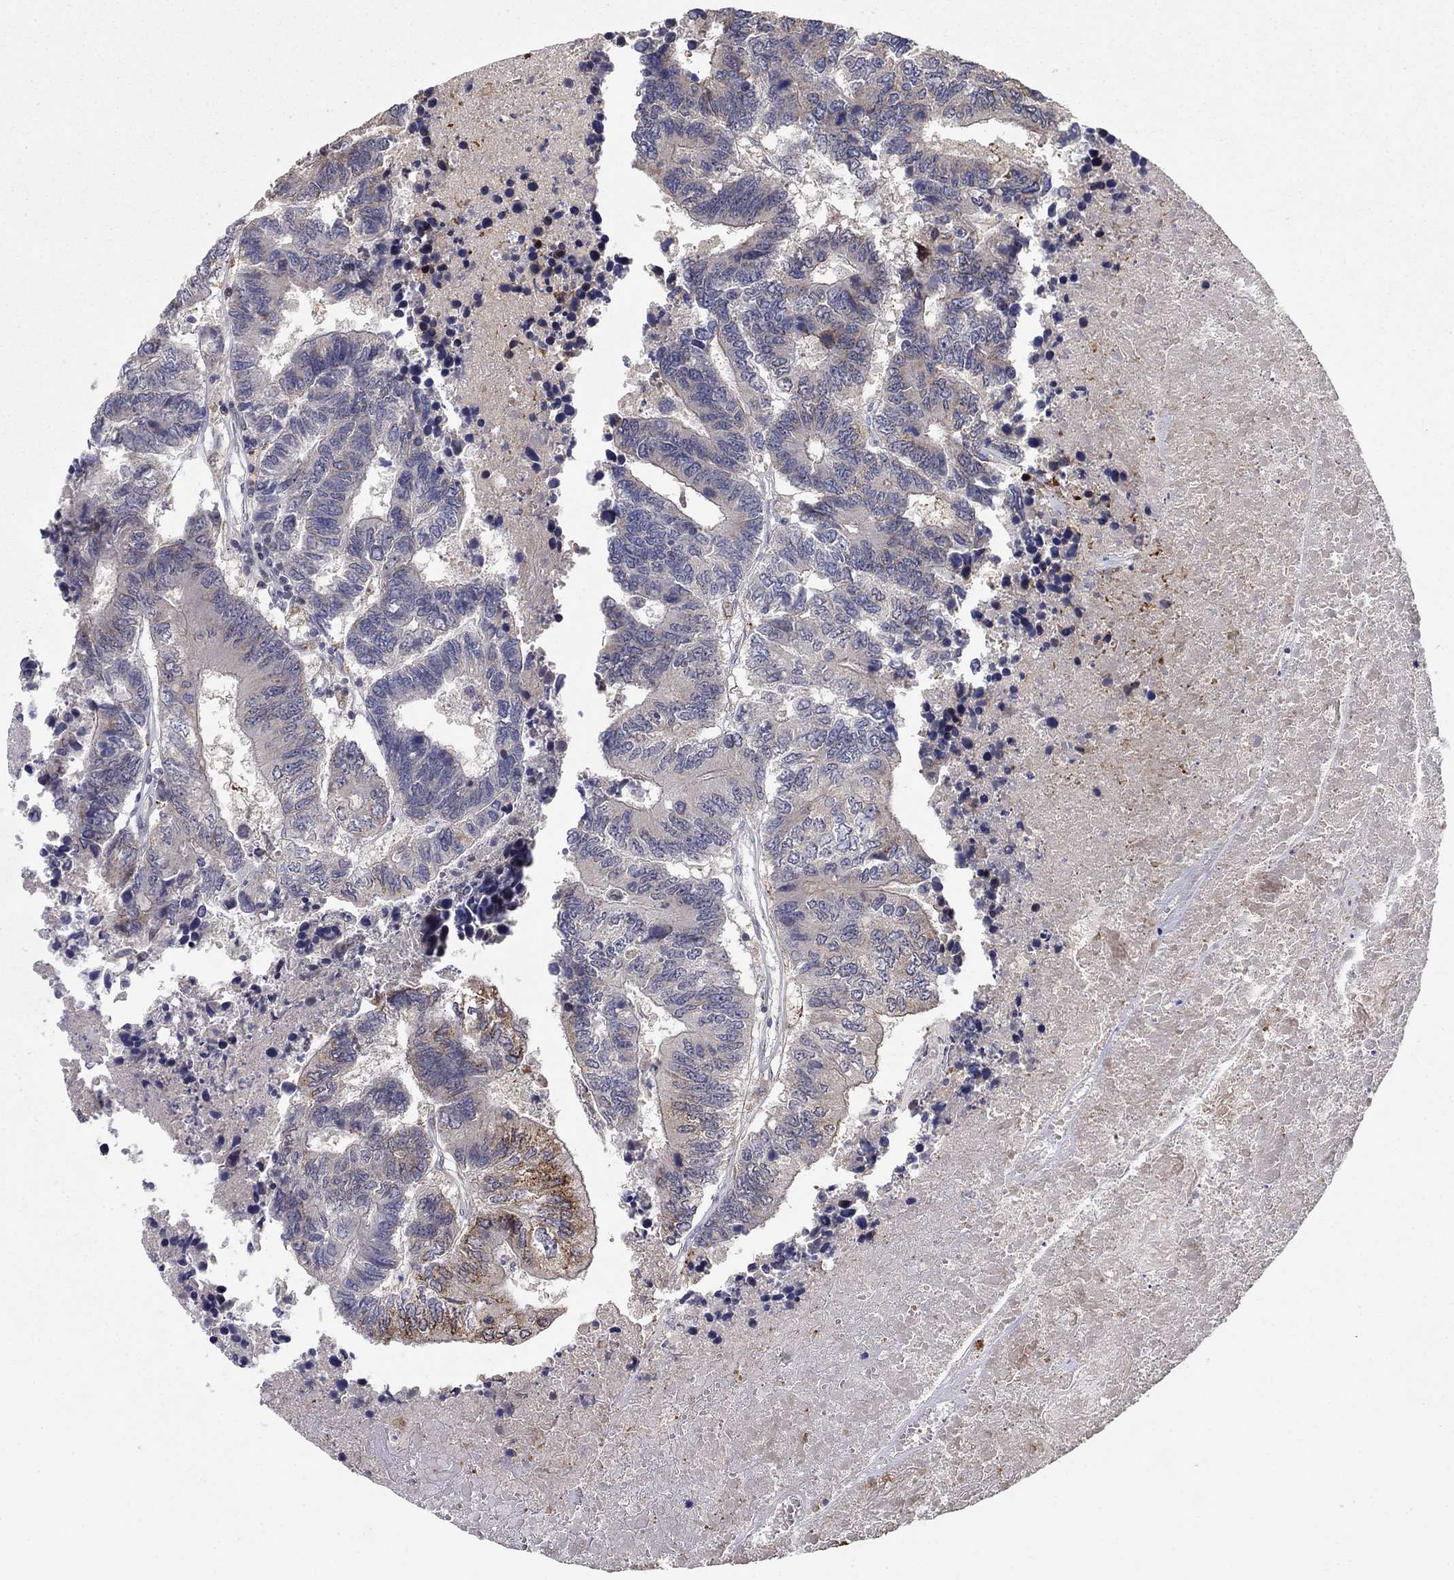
{"staining": {"intensity": "strong", "quantity": "<25%", "location": "cytoplasmic/membranous"}, "tissue": "colorectal cancer", "cell_type": "Tumor cells", "image_type": "cancer", "snomed": [{"axis": "morphology", "description": "Adenocarcinoma, NOS"}, {"axis": "topography", "description": "Colon"}], "caption": "Human colorectal cancer (adenocarcinoma) stained for a protein (brown) shows strong cytoplasmic/membranous positive expression in about <25% of tumor cells.", "gene": "LPCAT4", "patient": {"sex": "female", "age": 48}}